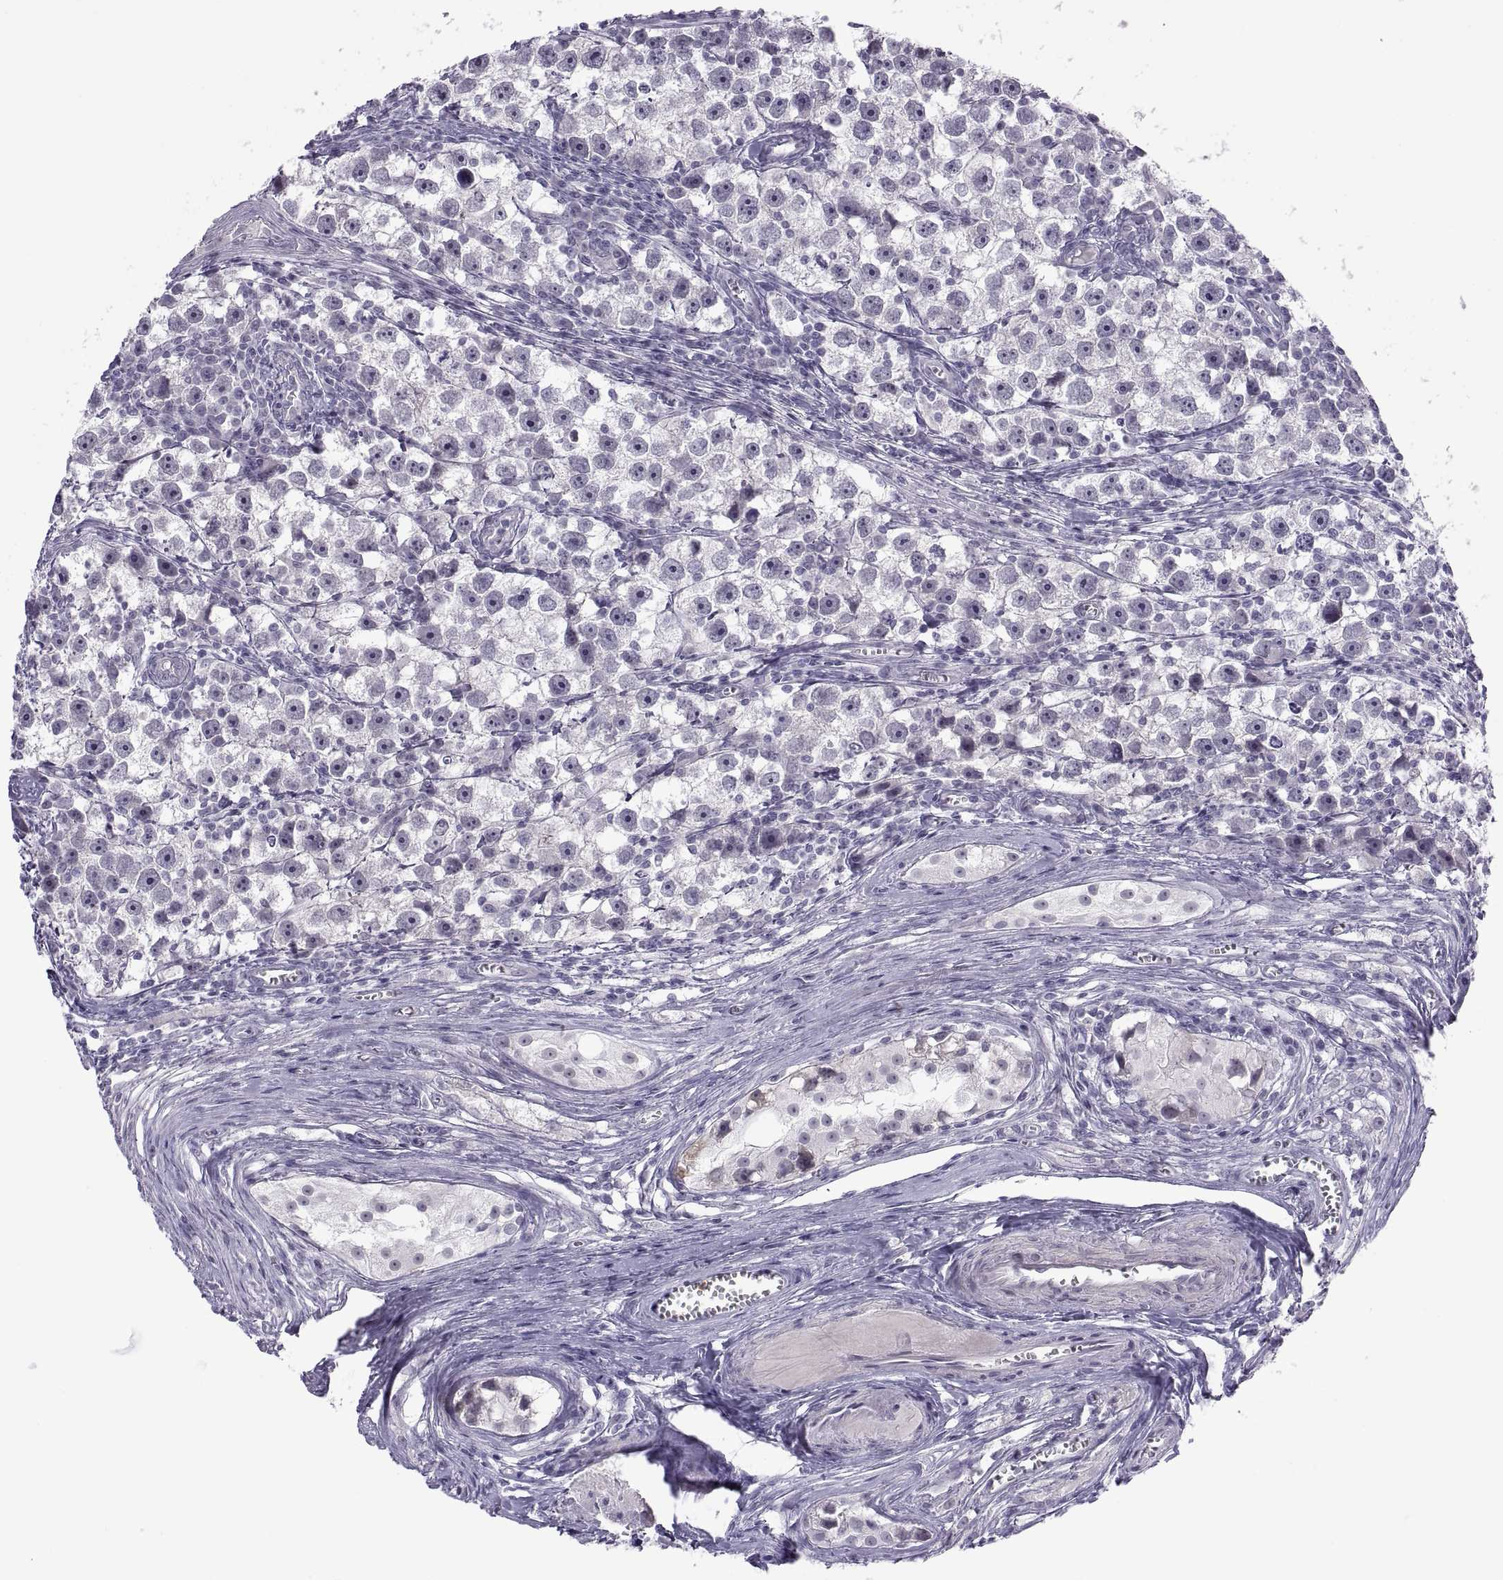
{"staining": {"intensity": "negative", "quantity": "none", "location": "none"}, "tissue": "testis cancer", "cell_type": "Tumor cells", "image_type": "cancer", "snomed": [{"axis": "morphology", "description": "Seminoma, NOS"}, {"axis": "topography", "description": "Testis"}], "caption": "The micrograph exhibits no significant expression in tumor cells of seminoma (testis).", "gene": "C3orf22", "patient": {"sex": "male", "age": 30}}